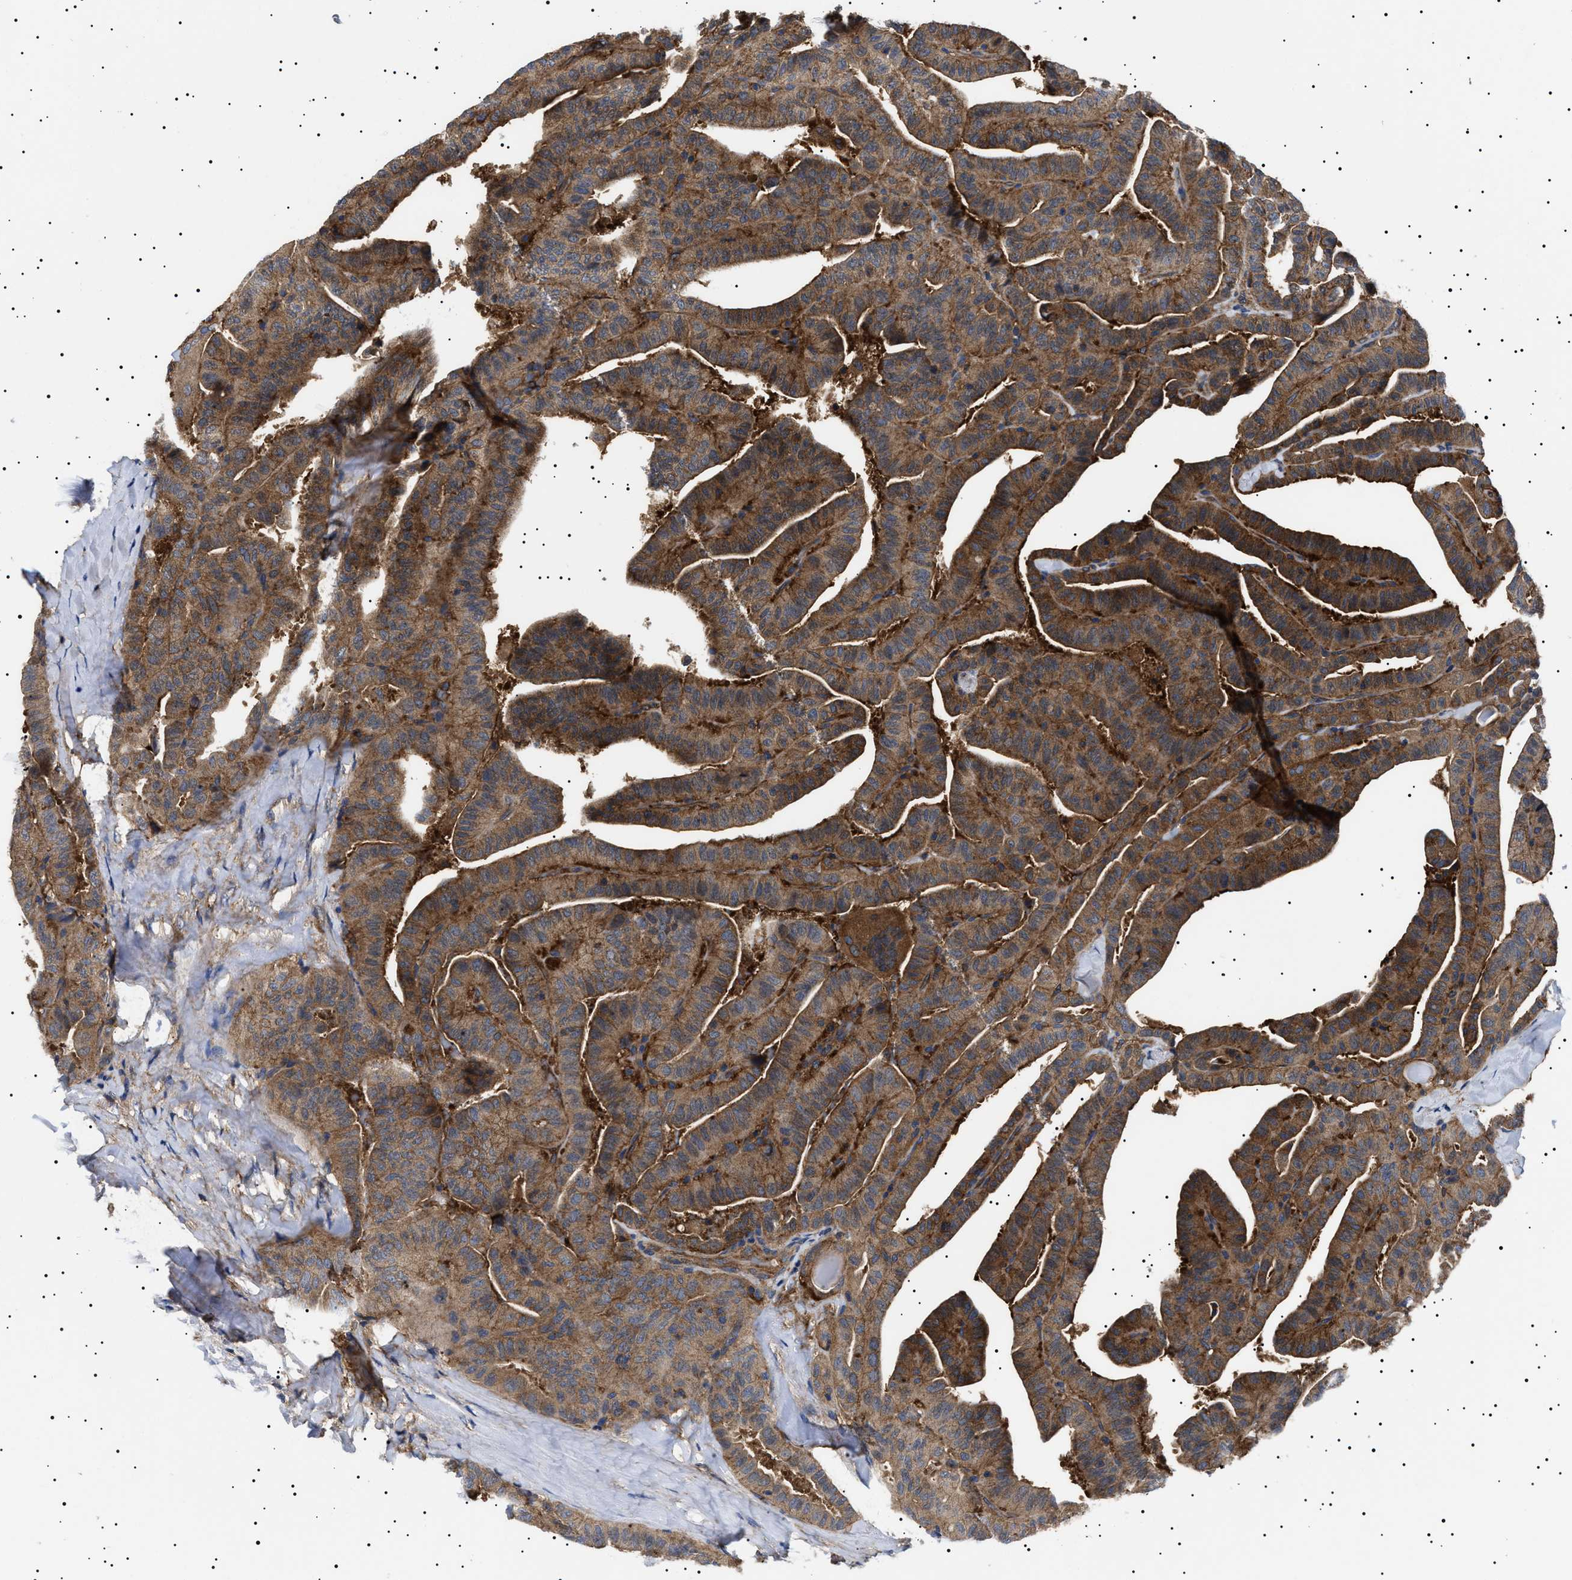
{"staining": {"intensity": "moderate", "quantity": ">75%", "location": "cytoplasmic/membranous"}, "tissue": "thyroid cancer", "cell_type": "Tumor cells", "image_type": "cancer", "snomed": [{"axis": "morphology", "description": "Papillary adenocarcinoma, NOS"}, {"axis": "topography", "description": "Thyroid gland"}], "caption": "A histopathology image of human thyroid cancer (papillary adenocarcinoma) stained for a protein exhibits moderate cytoplasmic/membranous brown staining in tumor cells.", "gene": "TPP2", "patient": {"sex": "male", "age": 77}}